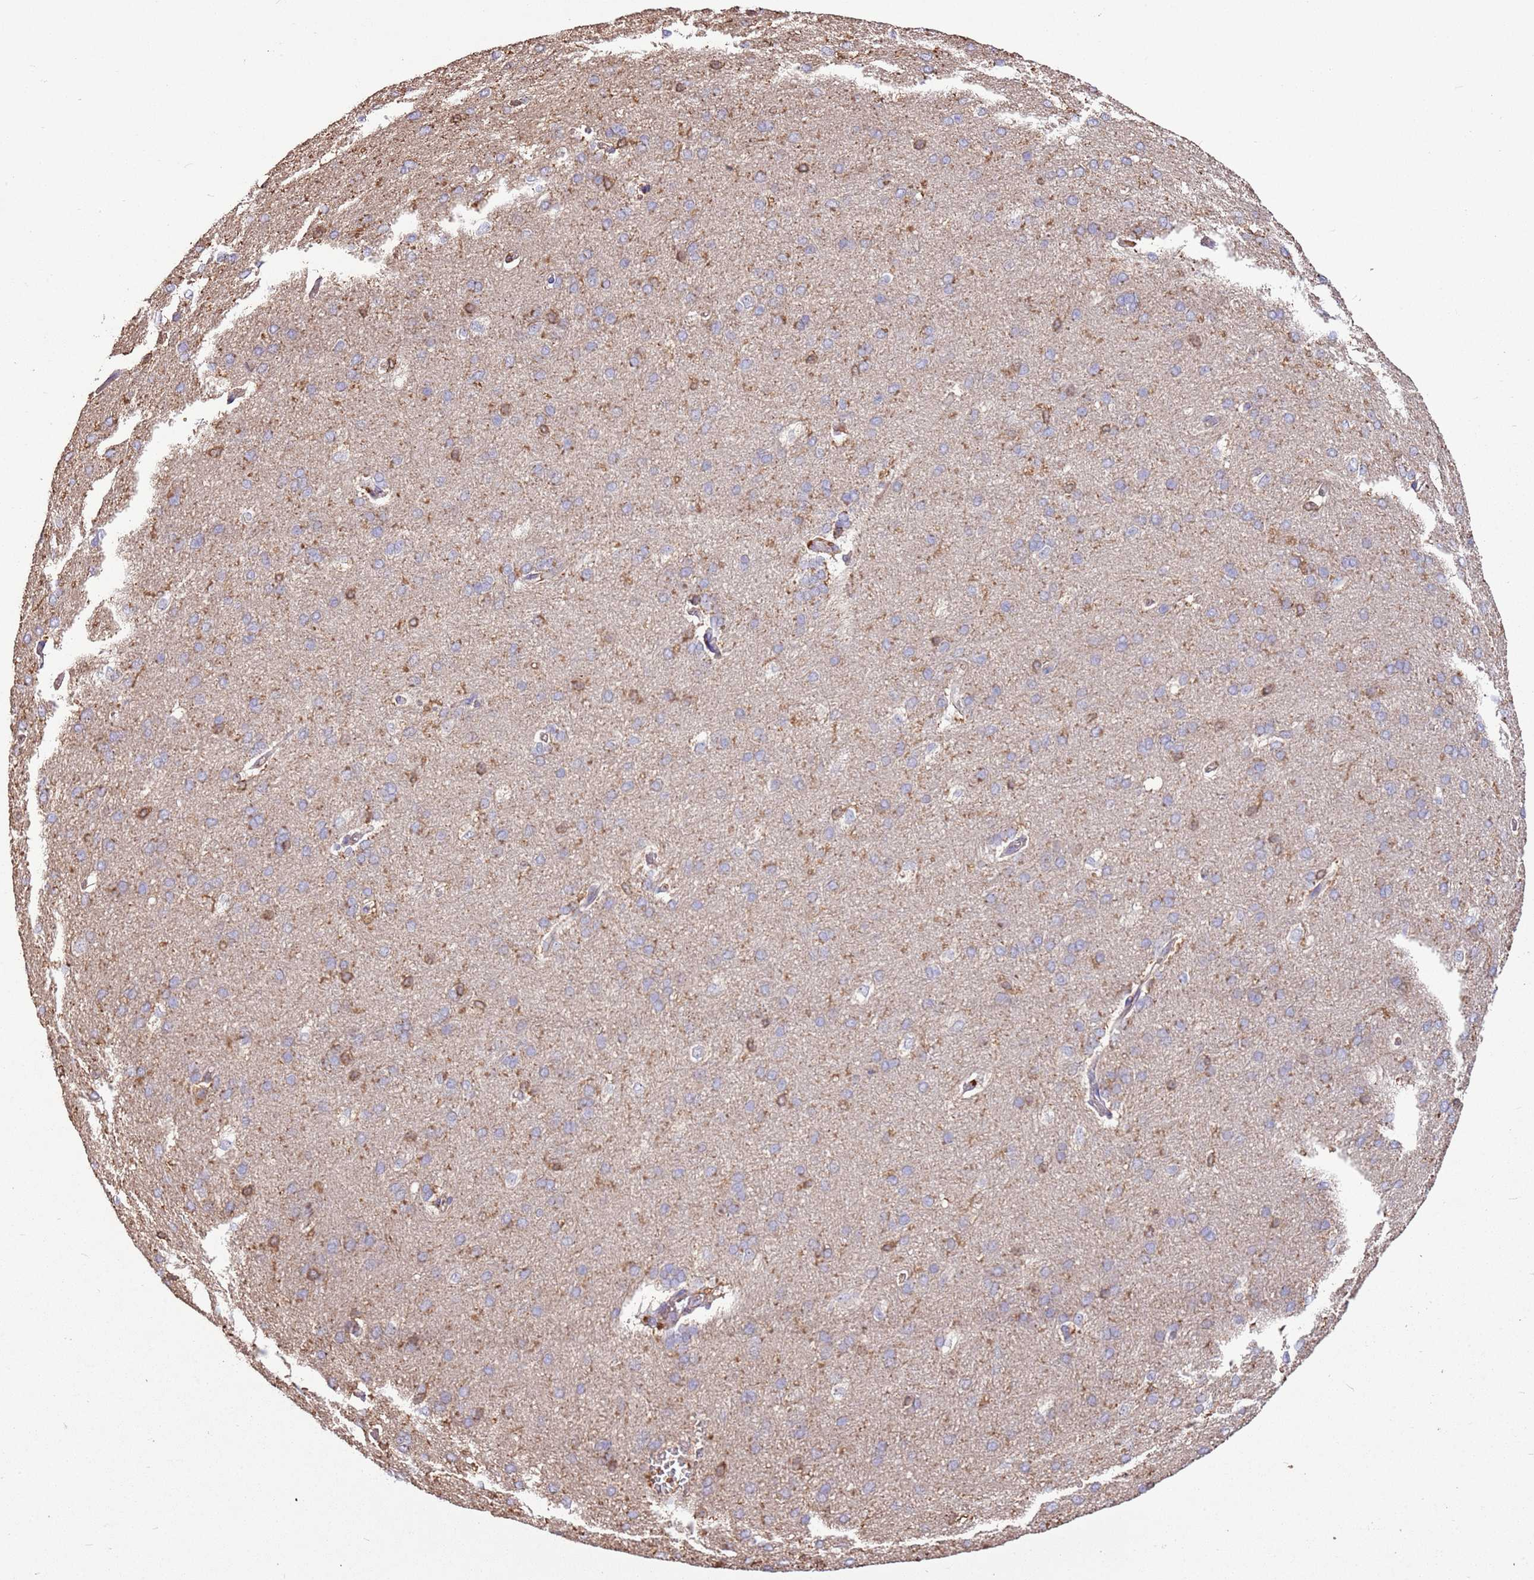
{"staining": {"intensity": "weak", "quantity": ">75%", "location": "cytoplasmic/membranous"}, "tissue": "cerebral cortex", "cell_type": "Endothelial cells", "image_type": "normal", "snomed": [{"axis": "morphology", "description": "Normal tissue, NOS"}, {"axis": "topography", "description": "Cerebral cortex"}], "caption": "Immunohistochemical staining of unremarkable cerebral cortex displays >75% levels of weak cytoplasmic/membranous protein staining in approximately >75% of endothelial cells. (Brightfield microscopy of DAB IHC at high magnification).", "gene": "ARL10", "patient": {"sex": "male", "age": 62}}